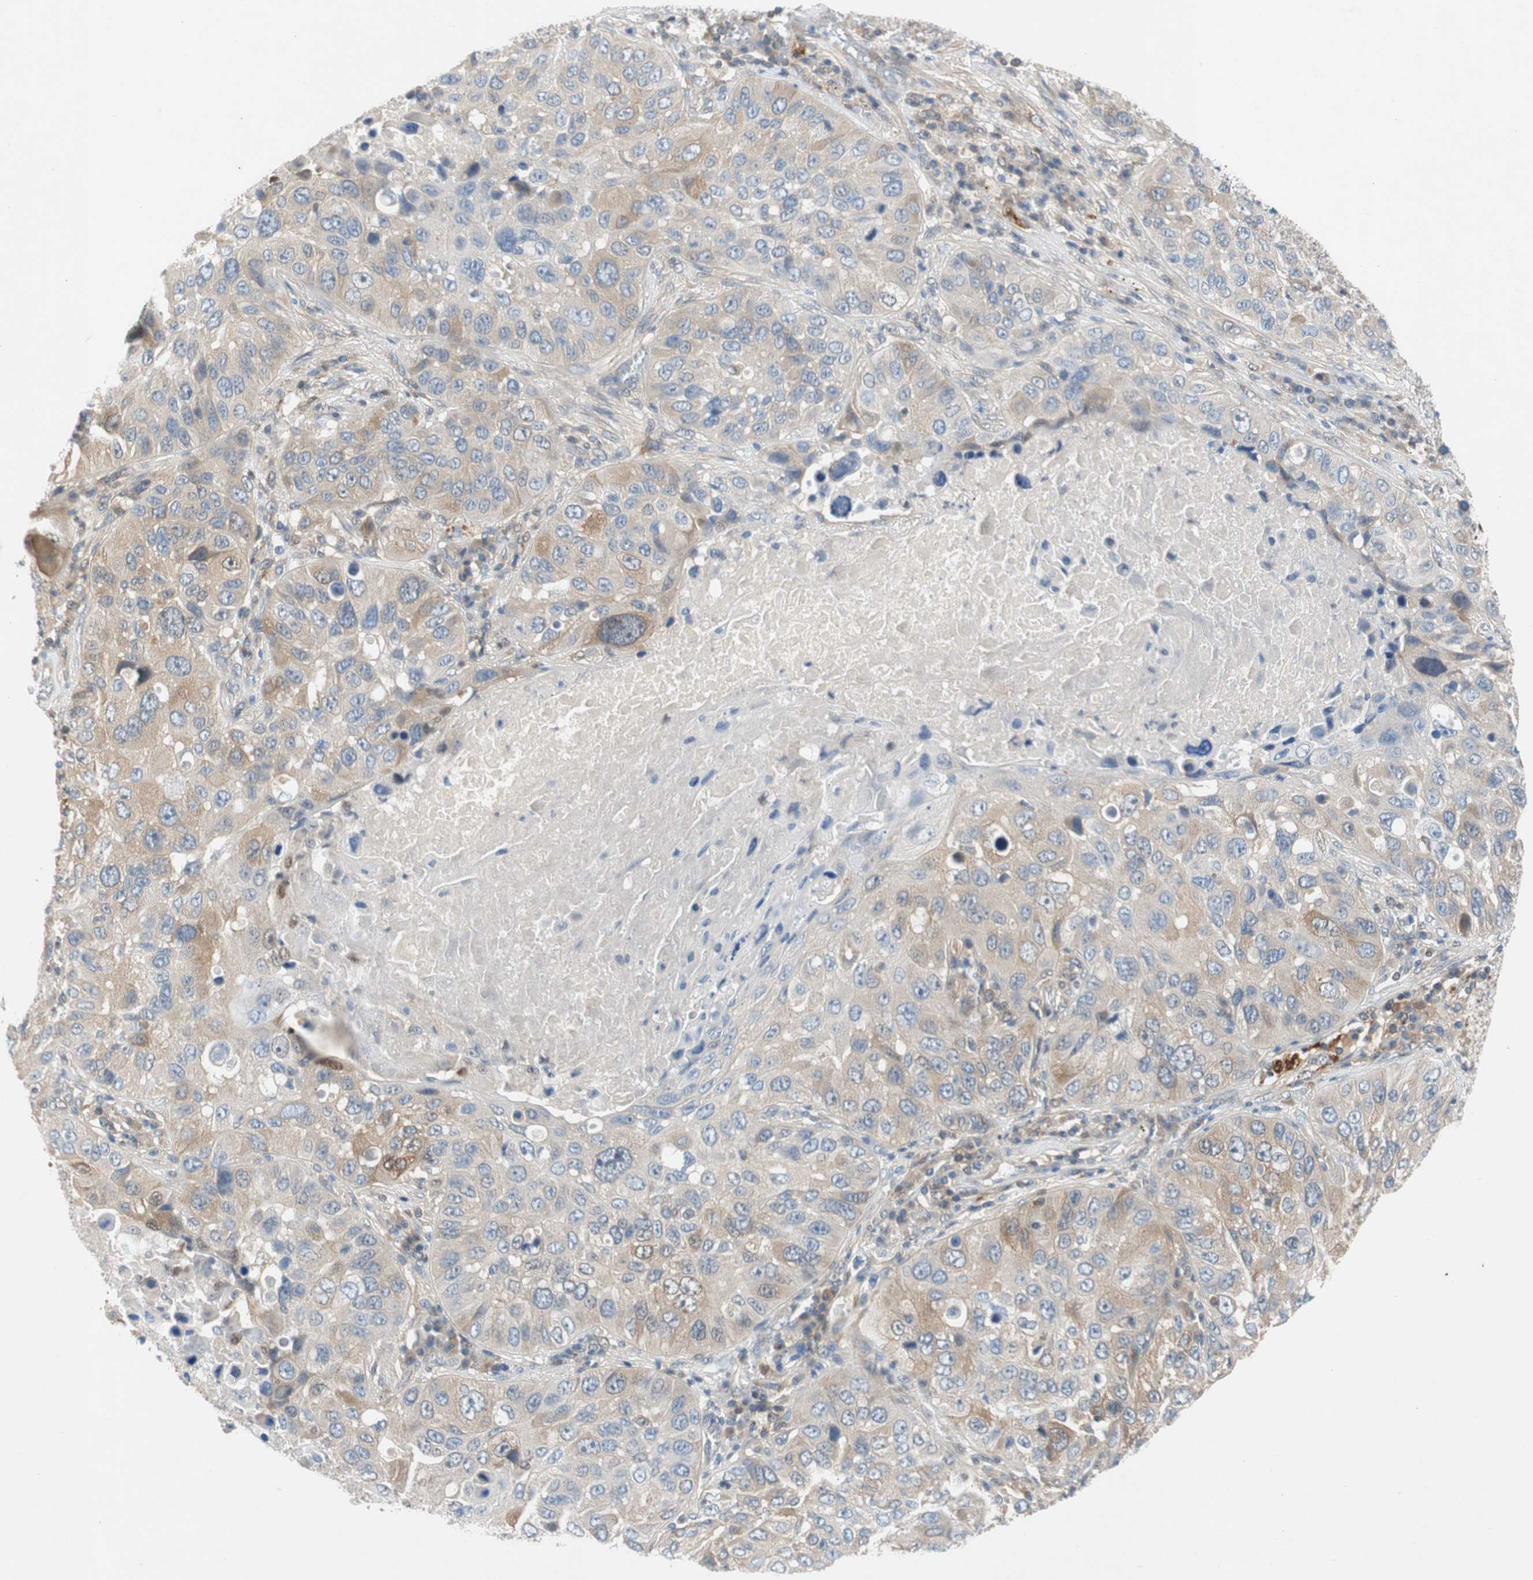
{"staining": {"intensity": "weak", "quantity": "<25%", "location": "cytoplasmic/membranous"}, "tissue": "lung cancer", "cell_type": "Tumor cells", "image_type": "cancer", "snomed": [{"axis": "morphology", "description": "Squamous cell carcinoma, NOS"}, {"axis": "topography", "description": "Lung"}], "caption": "The immunohistochemistry histopathology image has no significant expression in tumor cells of lung cancer (squamous cell carcinoma) tissue.", "gene": "RELB", "patient": {"sex": "male", "age": 57}}